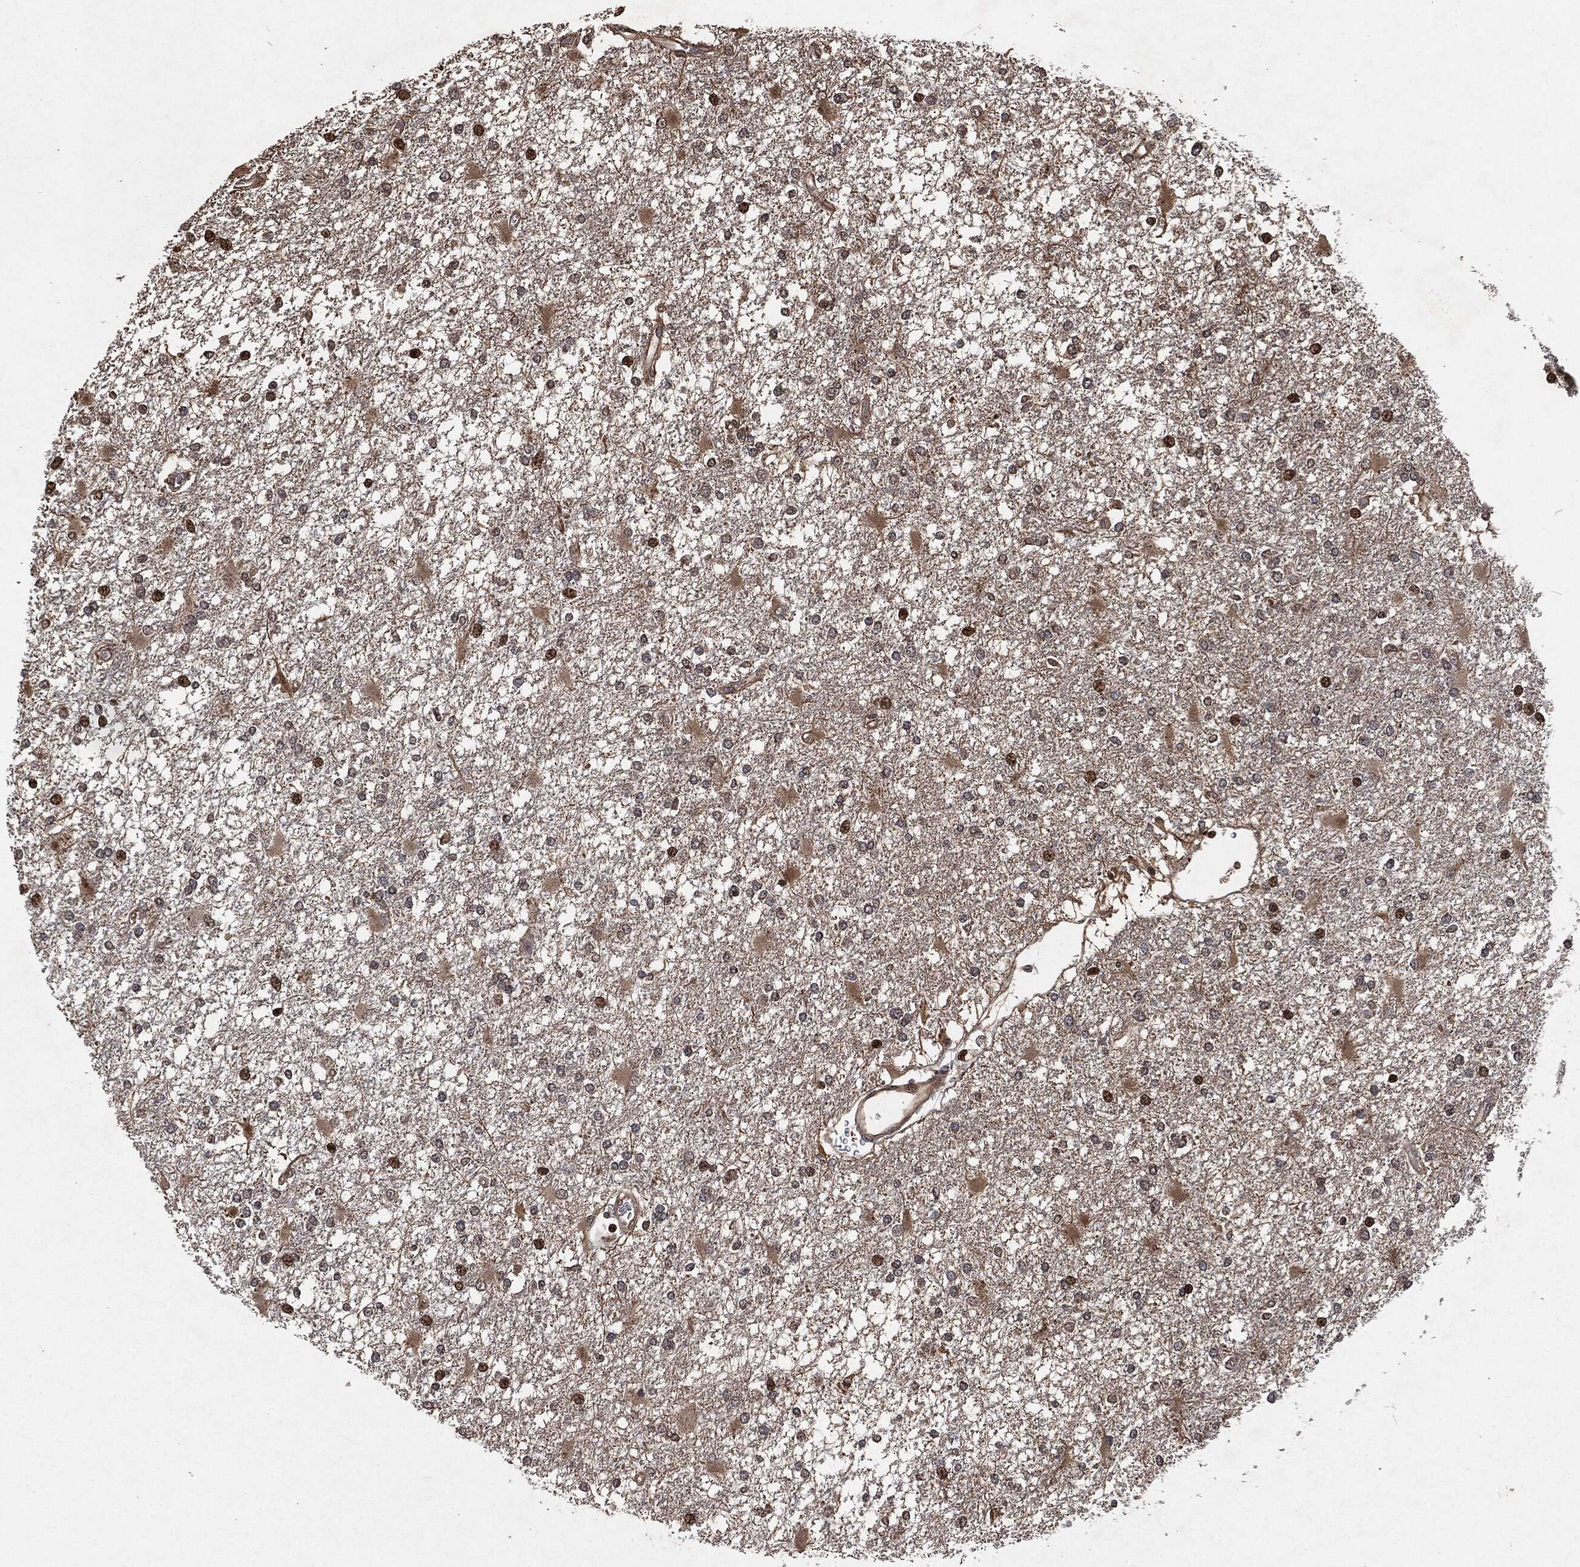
{"staining": {"intensity": "strong", "quantity": "<25%", "location": "nuclear"}, "tissue": "glioma", "cell_type": "Tumor cells", "image_type": "cancer", "snomed": [{"axis": "morphology", "description": "Glioma, malignant, High grade"}, {"axis": "topography", "description": "Cerebral cortex"}], "caption": "Tumor cells show medium levels of strong nuclear expression in about <25% of cells in human glioma. The protein is stained brown, and the nuclei are stained in blue (DAB IHC with brightfield microscopy, high magnification).", "gene": "SNAI1", "patient": {"sex": "male", "age": 79}}